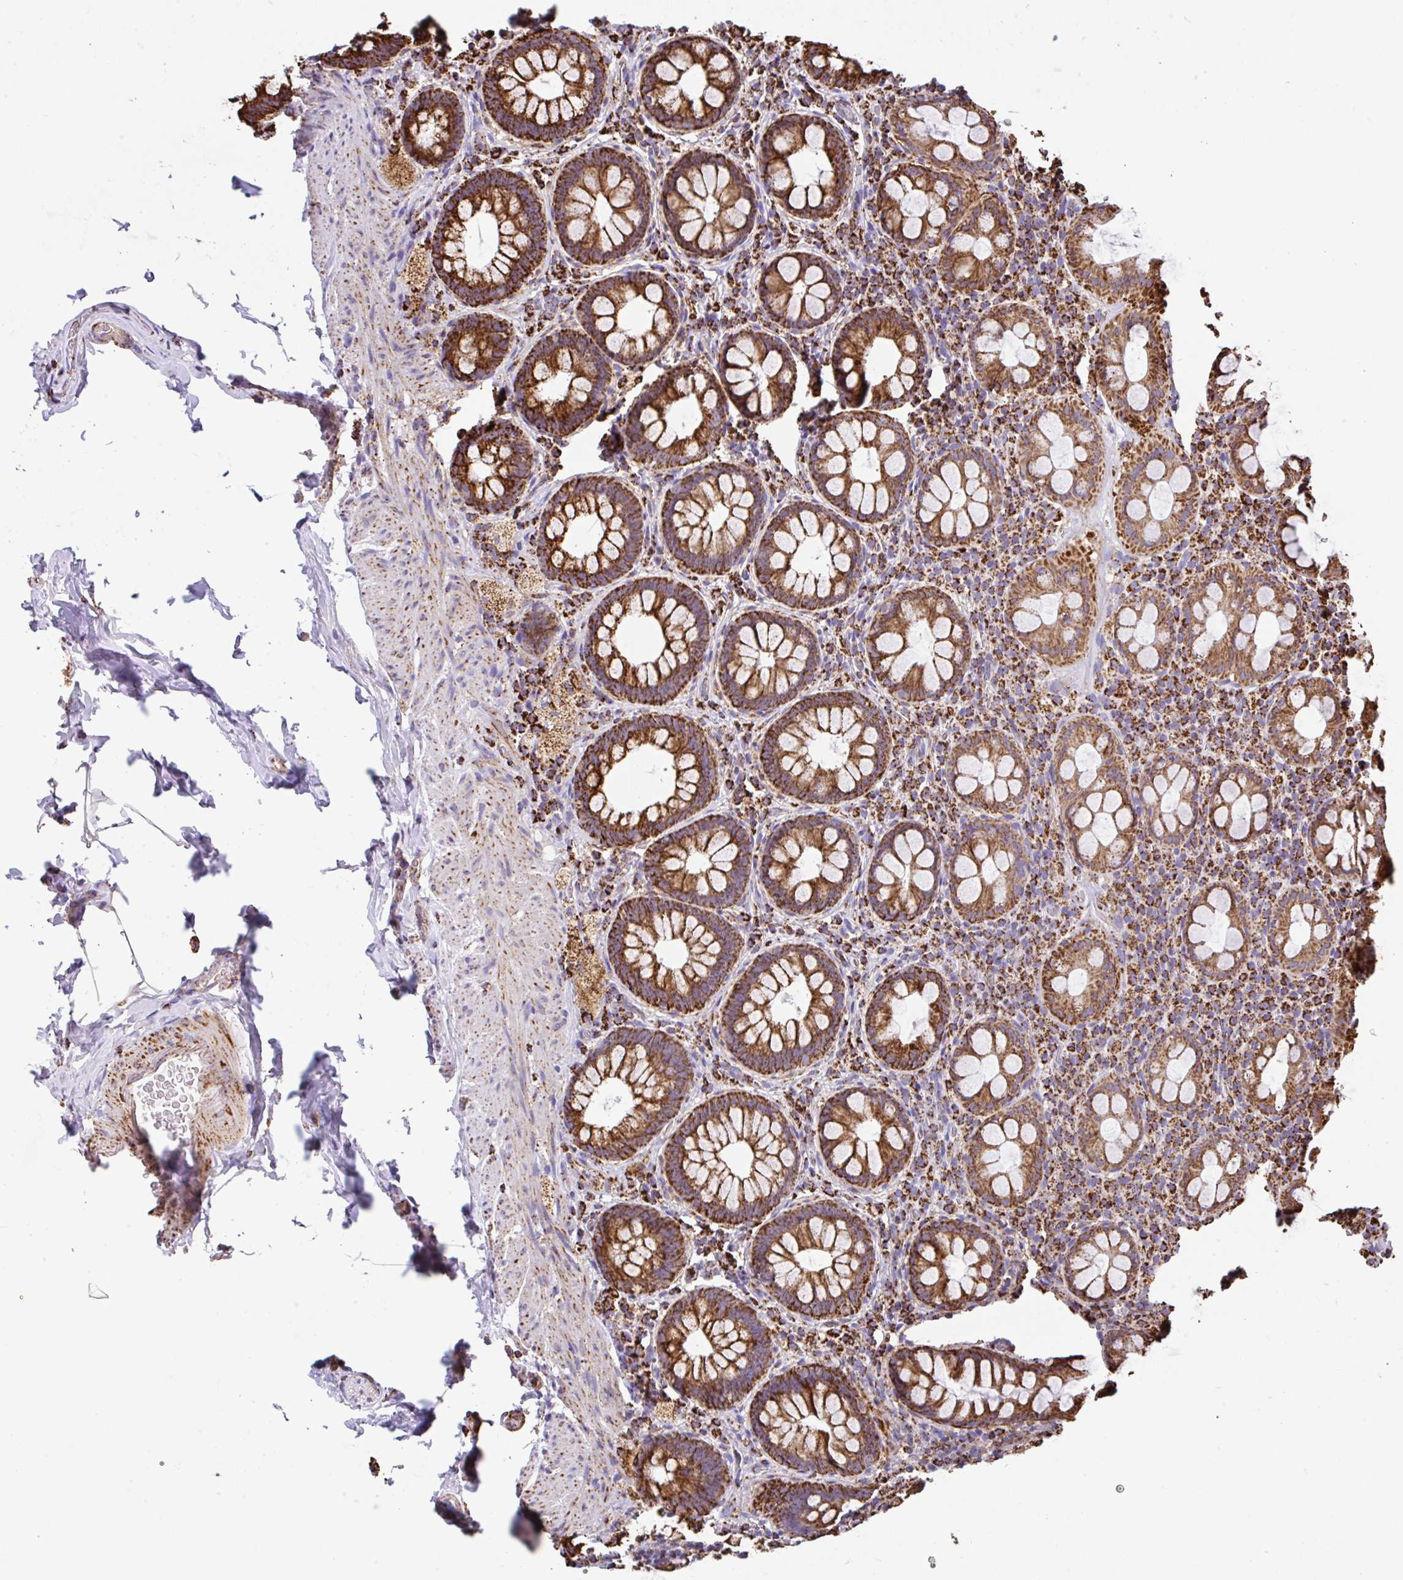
{"staining": {"intensity": "strong", "quantity": ">75%", "location": "cytoplasmic/membranous"}, "tissue": "rectum", "cell_type": "Glandular cells", "image_type": "normal", "snomed": [{"axis": "morphology", "description": "Normal tissue, NOS"}, {"axis": "topography", "description": "Rectum"}], "caption": "A brown stain shows strong cytoplasmic/membranous expression of a protein in glandular cells of benign human rectum. Immunohistochemistry stains the protein of interest in brown and the nuclei are stained blue.", "gene": "ANKRD33B", "patient": {"sex": "female", "age": 69}}